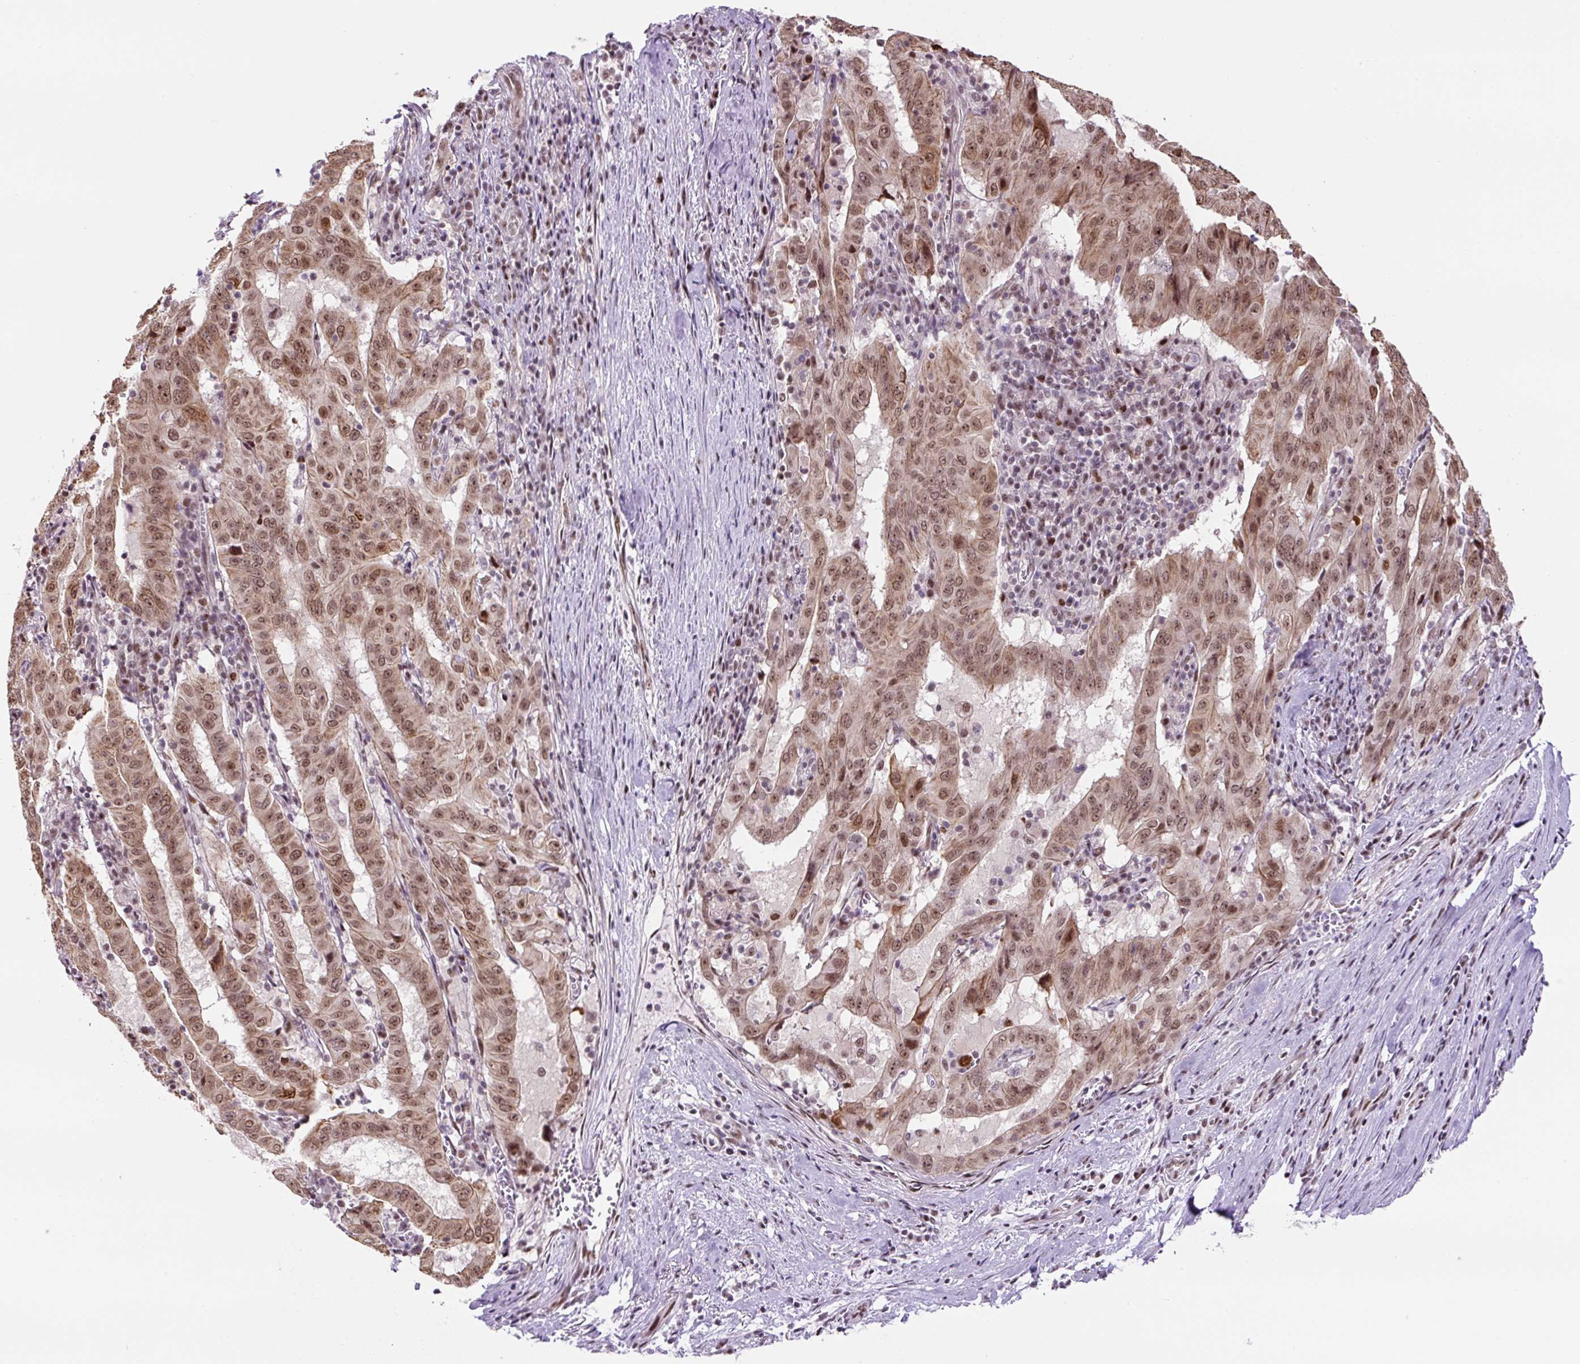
{"staining": {"intensity": "moderate", "quantity": ">75%", "location": "cytoplasmic/membranous,nuclear"}, "tissue": "pancreatic cancer", "cell_type": "Tumor cells", "image_type": "cancer", "snomed": [{"axis": "morphology", "description": "Adenocarcinoma, NOS"}, {"axis": "topography", "description": "Pancreas"}], "caption": "Tumor cells show medium levels of moderate cytoplasmic/membranous and nuclear positivity in about >75% of cells in human adenocarcinoma (pancreatic).", "gene": "TAF1A", "patient": {"sex": "male", "age": 63}}